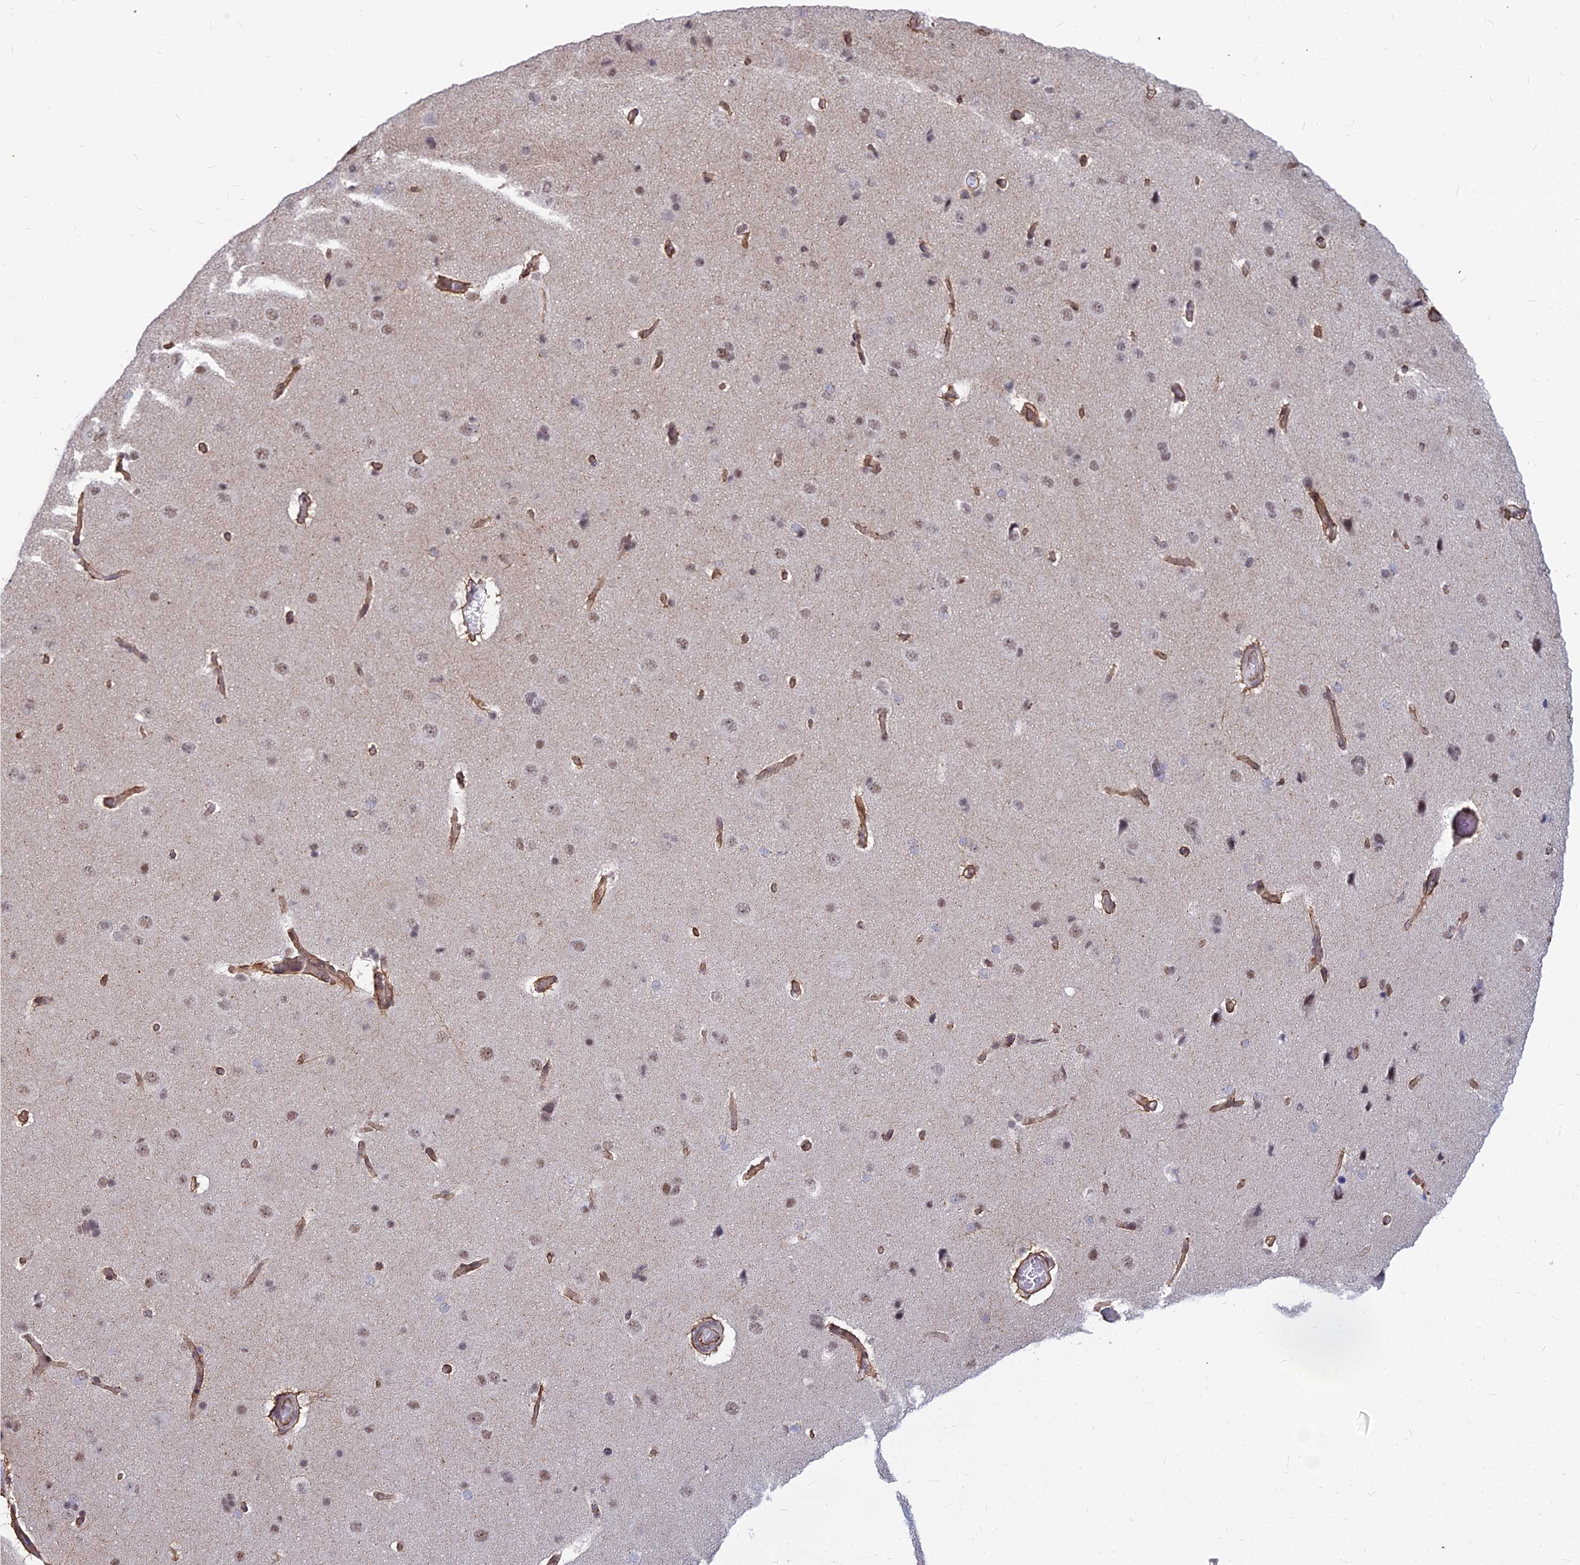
{"staining": {"intensity": "moderate", "quantity": ">75%", "location": "cytoplasmic/membranous,nuclear"}, "tissue": "cerebral cortex", "cell_type": "Endothelial cells", "image_type": "normal", "snomed": [{"axis": "morphology", "description": "Normal tissue, NOS"}, {"axis": "topography", "description": "Cerebral cortex"}], "caption": "A medium amount of moderate cytoplasmic/membranous,nuclear positivity is seen in approximately >75% of endothelial cells in unremarkable cerebral cortex. (DAB = brown stain, brightfield microscopy at high magnification).", "gene": "YJU2", "patient": {"sex": "male", "age": 62}}